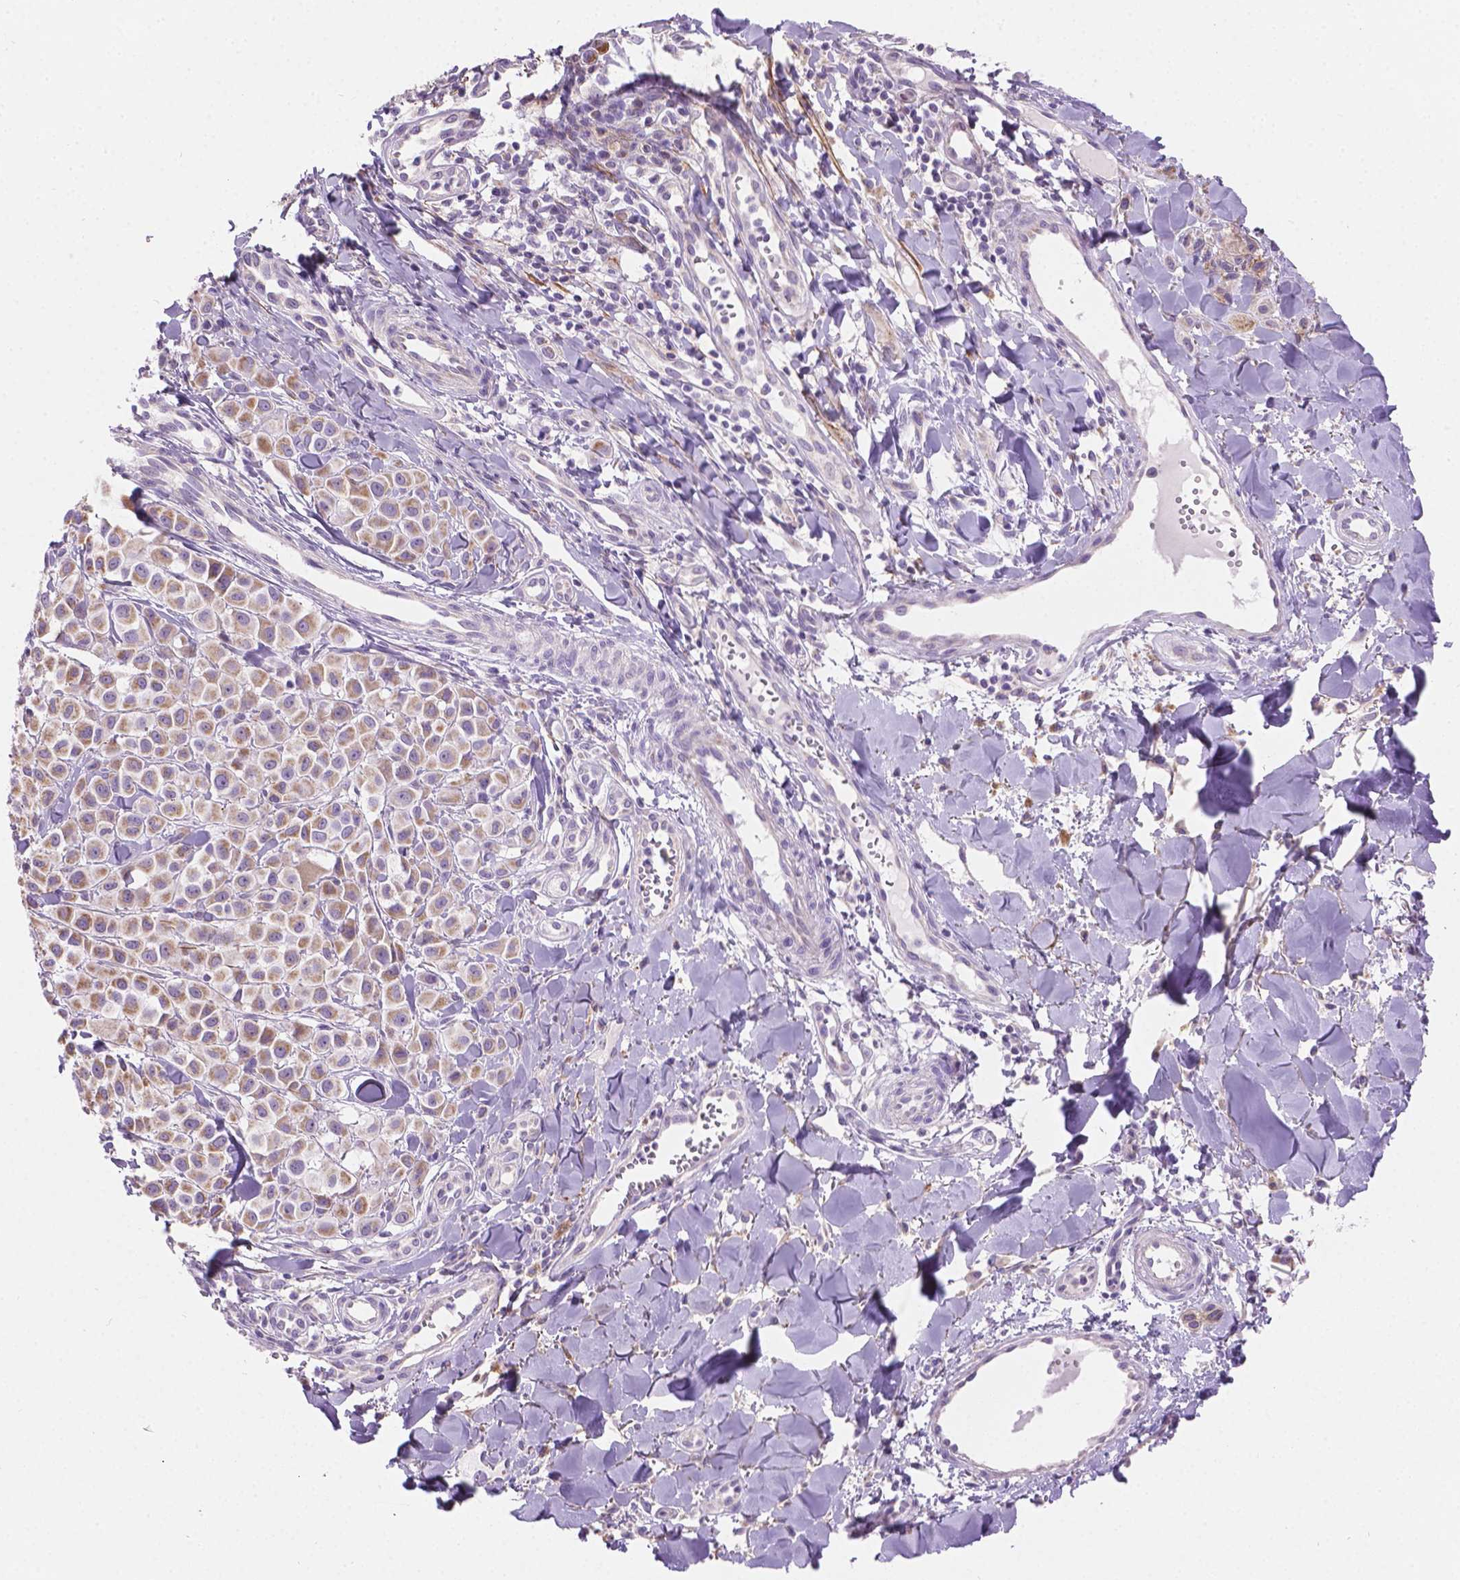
{"staining": {"intensity": "weak", "quantity": "25%-75%", "location": "cytoplasmic/membranous"}, "tissue": "melanoma", "cell_type": "Tumor cells", "image_type": "cancer", "snomed": [{"axis": "morphology", "description": "Malignant melanoma, NOS"}, {"axis": "topography", "description": "Skin"}], "caption": "Melanoma stained with a brown dye exhibits weak cytoplasmic/membranous positive positivity in about 25%-75% of tumor cells.", "gene": "CSPG5", "patient": {"sex": "male", "age": 77}}